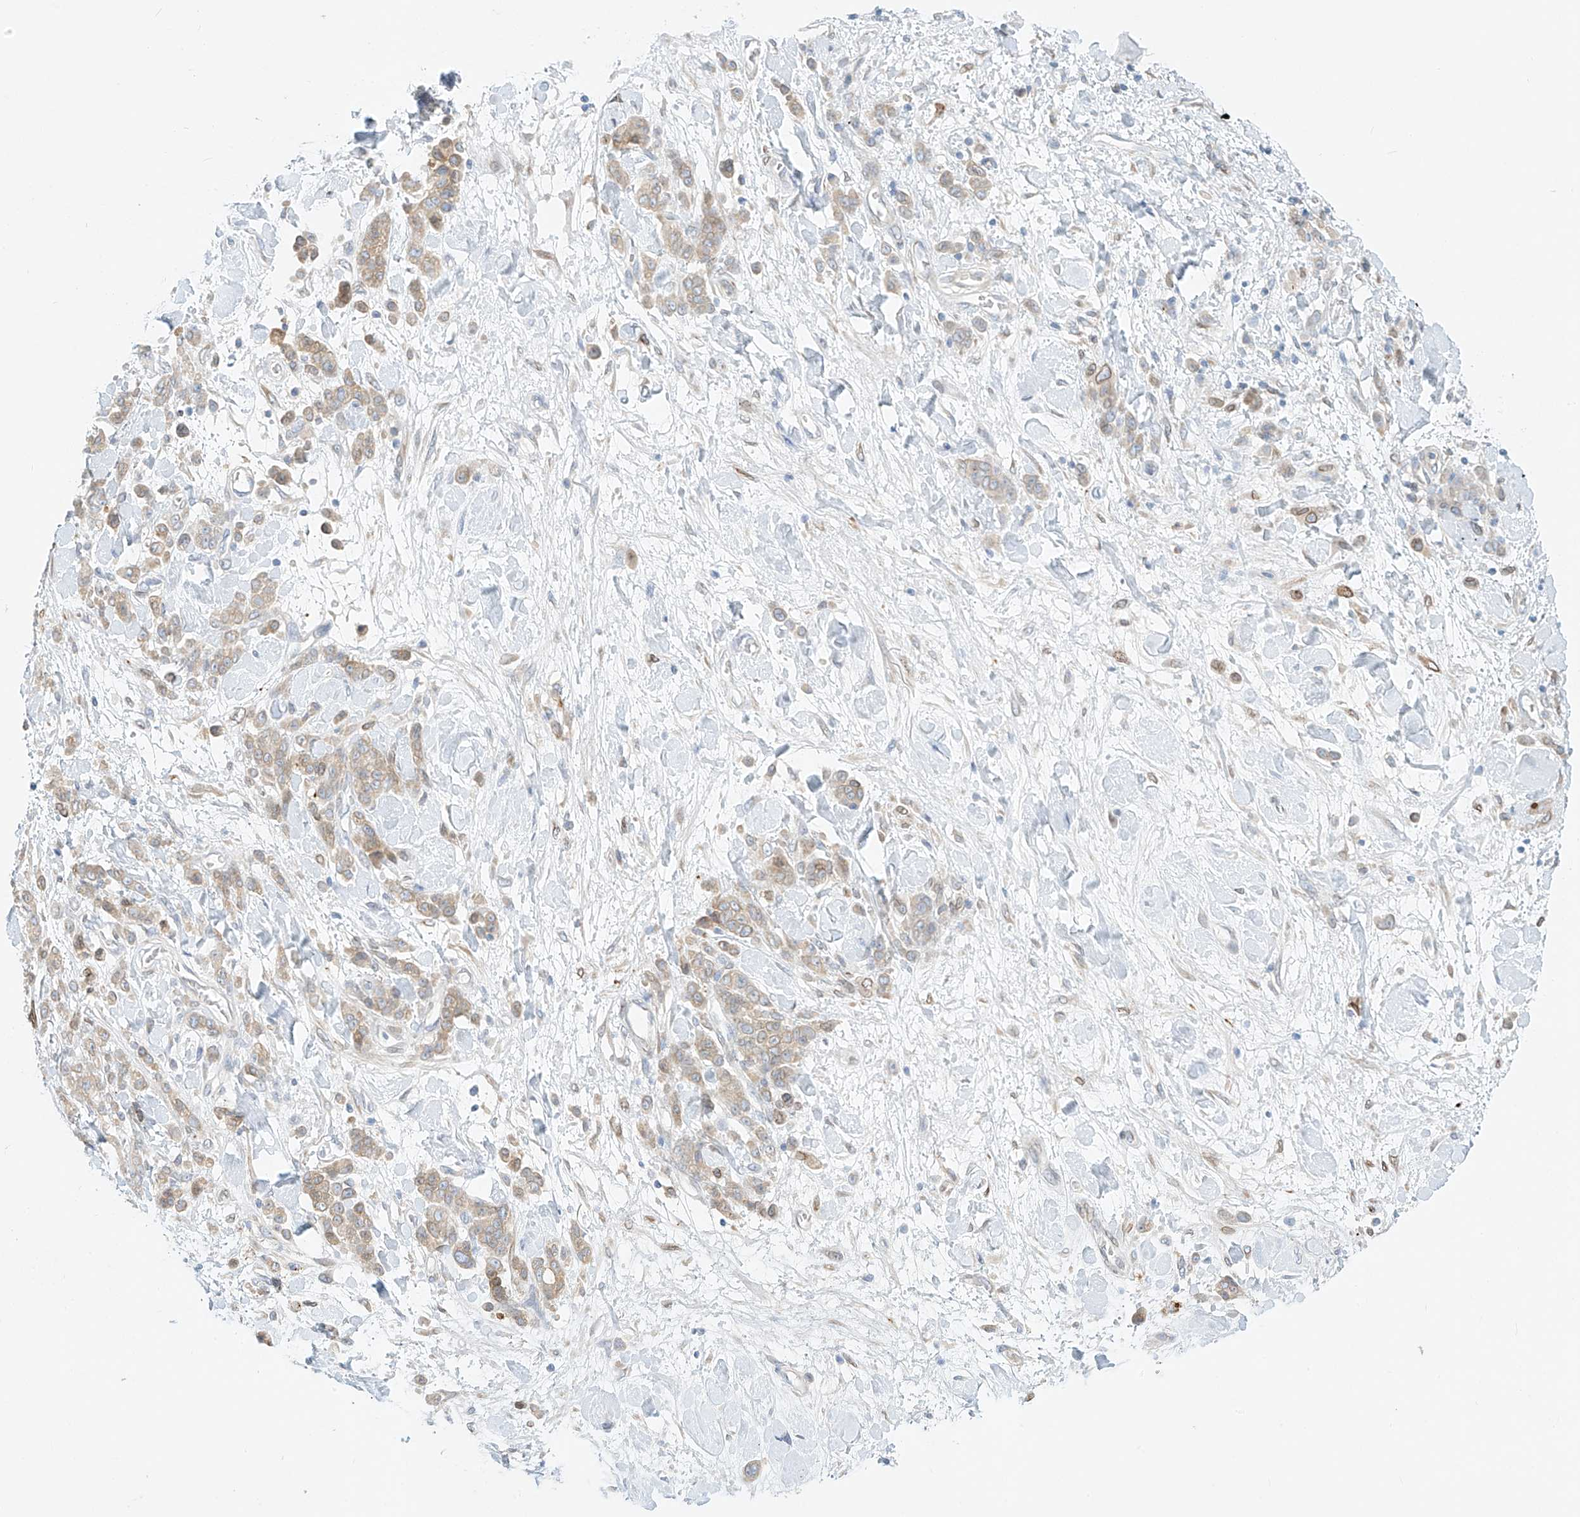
{"staining": {"intensity": "weak", "quantity": ">75%", "location": "cytoplasmic/membranous"}, "tissue": "stomach cancer", "cell_type": "Tumor cells", "image_type": "cancer", "snomed": [{"axis": "morphology", "description": "Normal tissue, NOS"}, {"axis": "morphology", "description": "Adenocarcinoma, NOS"}, {"axis": "topography", "description": "Stomach"}], "caption": "This micrograph reveals stomach cancer stained with IHC to label a protein in brown. The cytoplasmic/membranous of tumor cells show weak positivity for the protein. Nuclei are counter-stained blue.", "gene": "PCYOX1", "patient": {"sex": "male", "age": 82}}